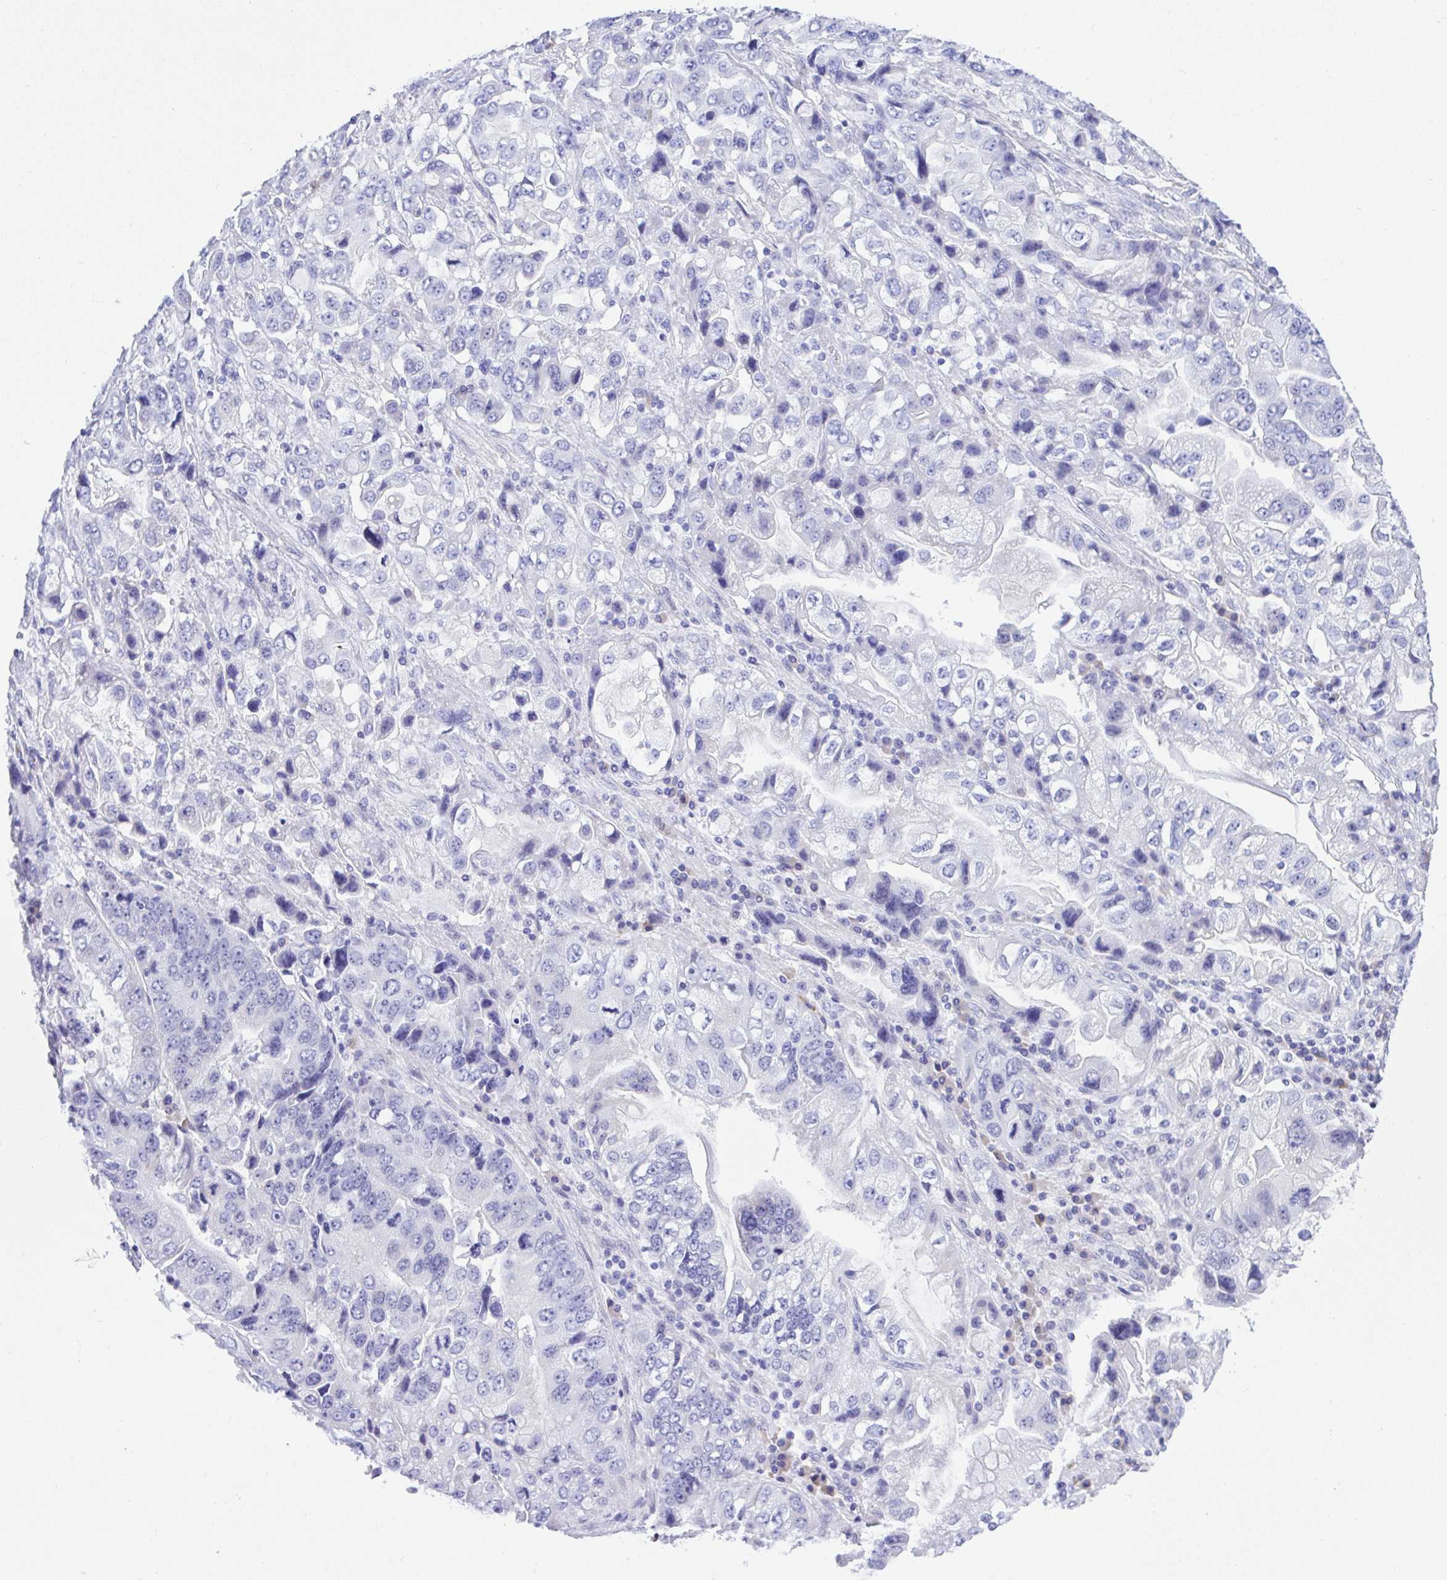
{"staining": {"intensity": "negative", "quantity": "none", "location": "none"}, "tissue": "stomach cancer", "cell_type": "Tumor cells", "image_type": "cancer", "snomed": [{"axis": "morphology", "description": "Adenocarcinoma, NOS"}, {"axis": "topography", "description": "Stomach, lower"}], "caption": "Immunohistochemical staining of human stomach cancer demonstrates no significant expression in tumor cells.", "gene": "SEL1L2", "patient": {"sex": "female", "age": 93}}